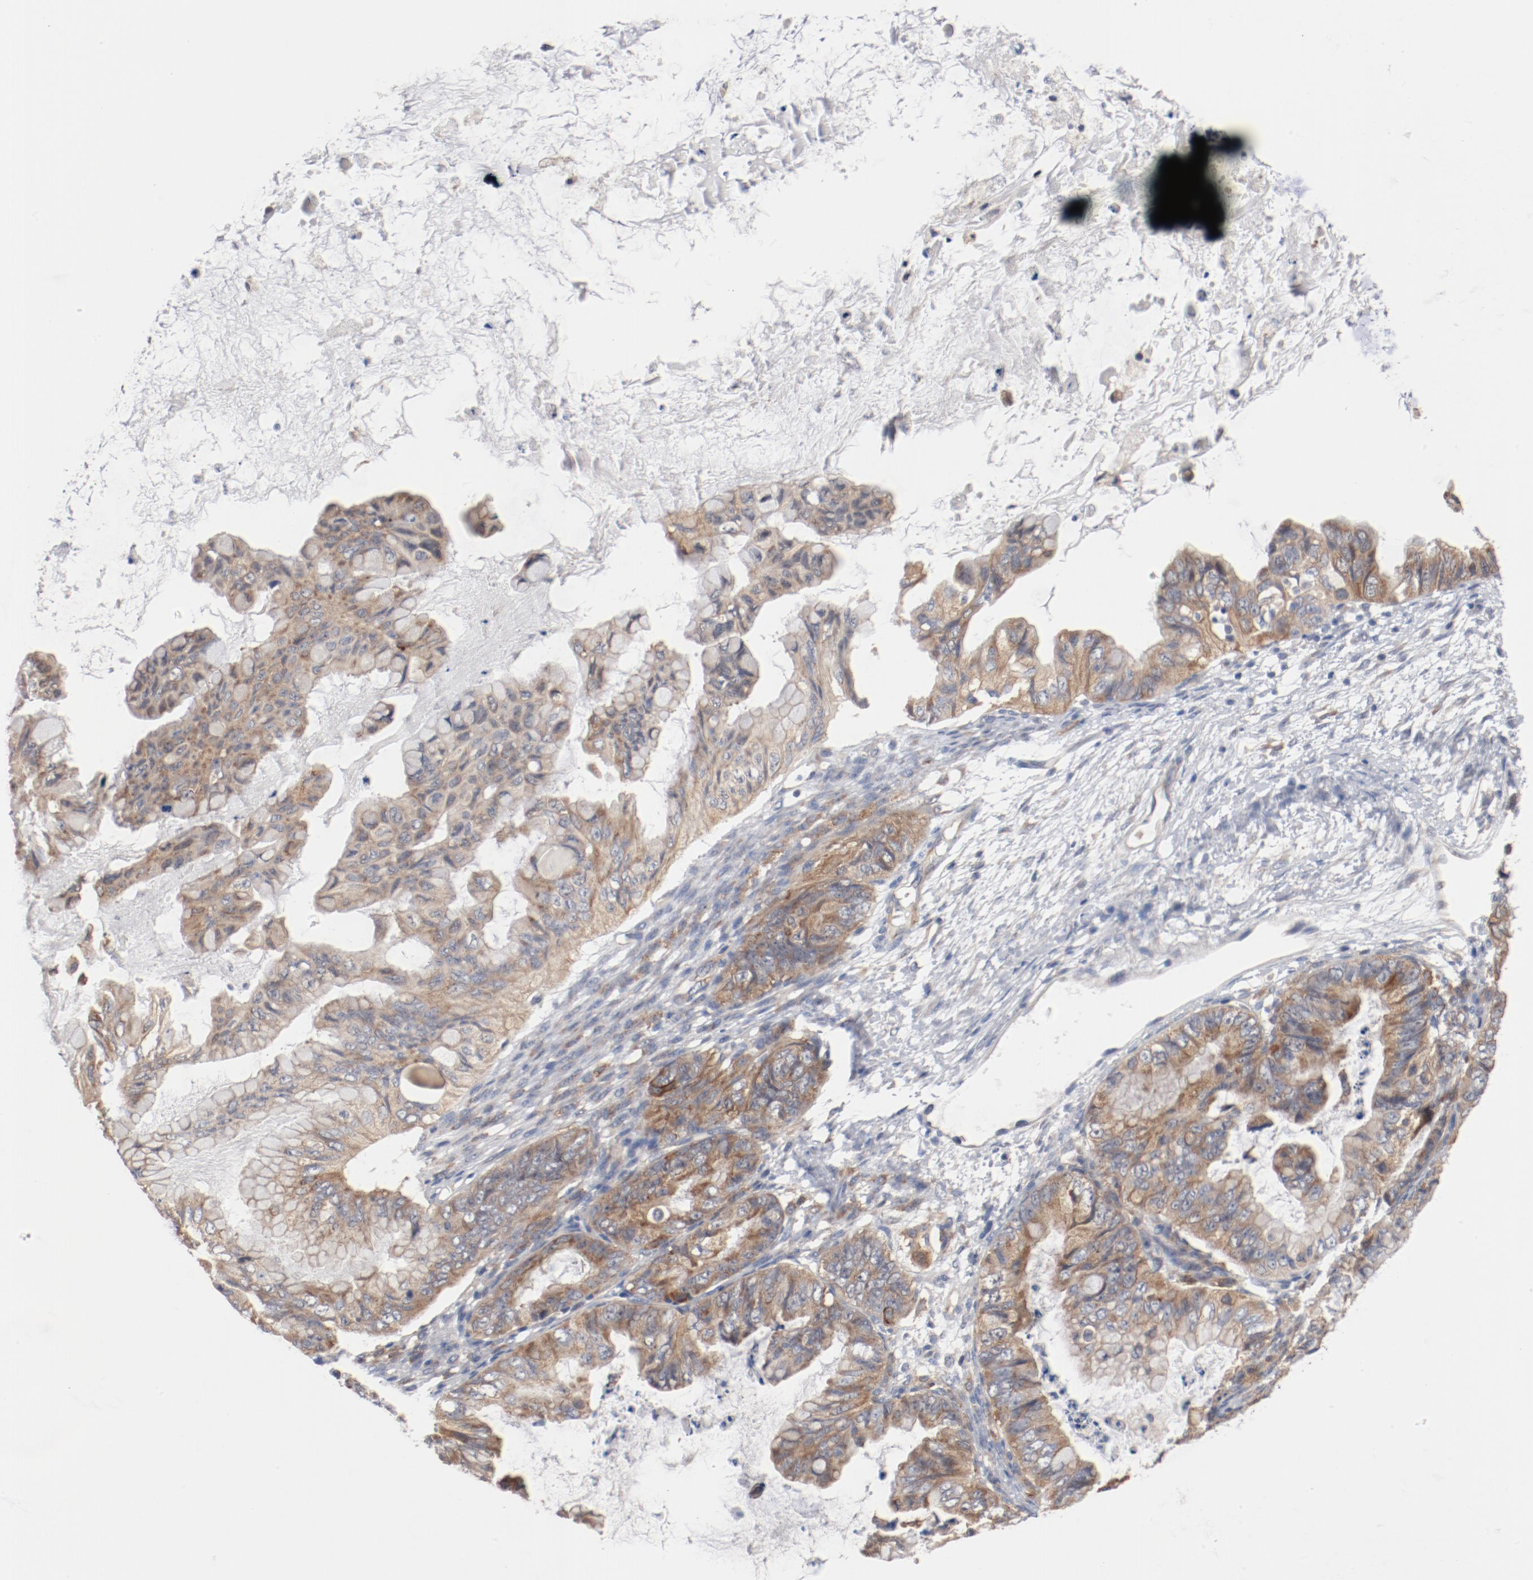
{"staining": {"intensity": "moderate", "quantity": ">75%", "location": "cytoplasmic/membranous"}, "tissue": "ovarian cancer", "cell_type": "Tumor cells", "image_type": "cancer", "snomed": [{"axis": "morphology", "description": "Cystadenocarcinoma, mucinous, NOS"}, {"axis": "topography", "description": "Ovary"}], "caption": "Immunohistochemical staining of ovarian mucinous cystadenocarcinoma shows moderate cytoplasmic/membranous protein staining in approximately >75% of tumor cells. (Brightfield microscopy of DAB IHC at high magnification).", "gene": "RNASE11", "patient": {"sex": "female", "age": 36}}